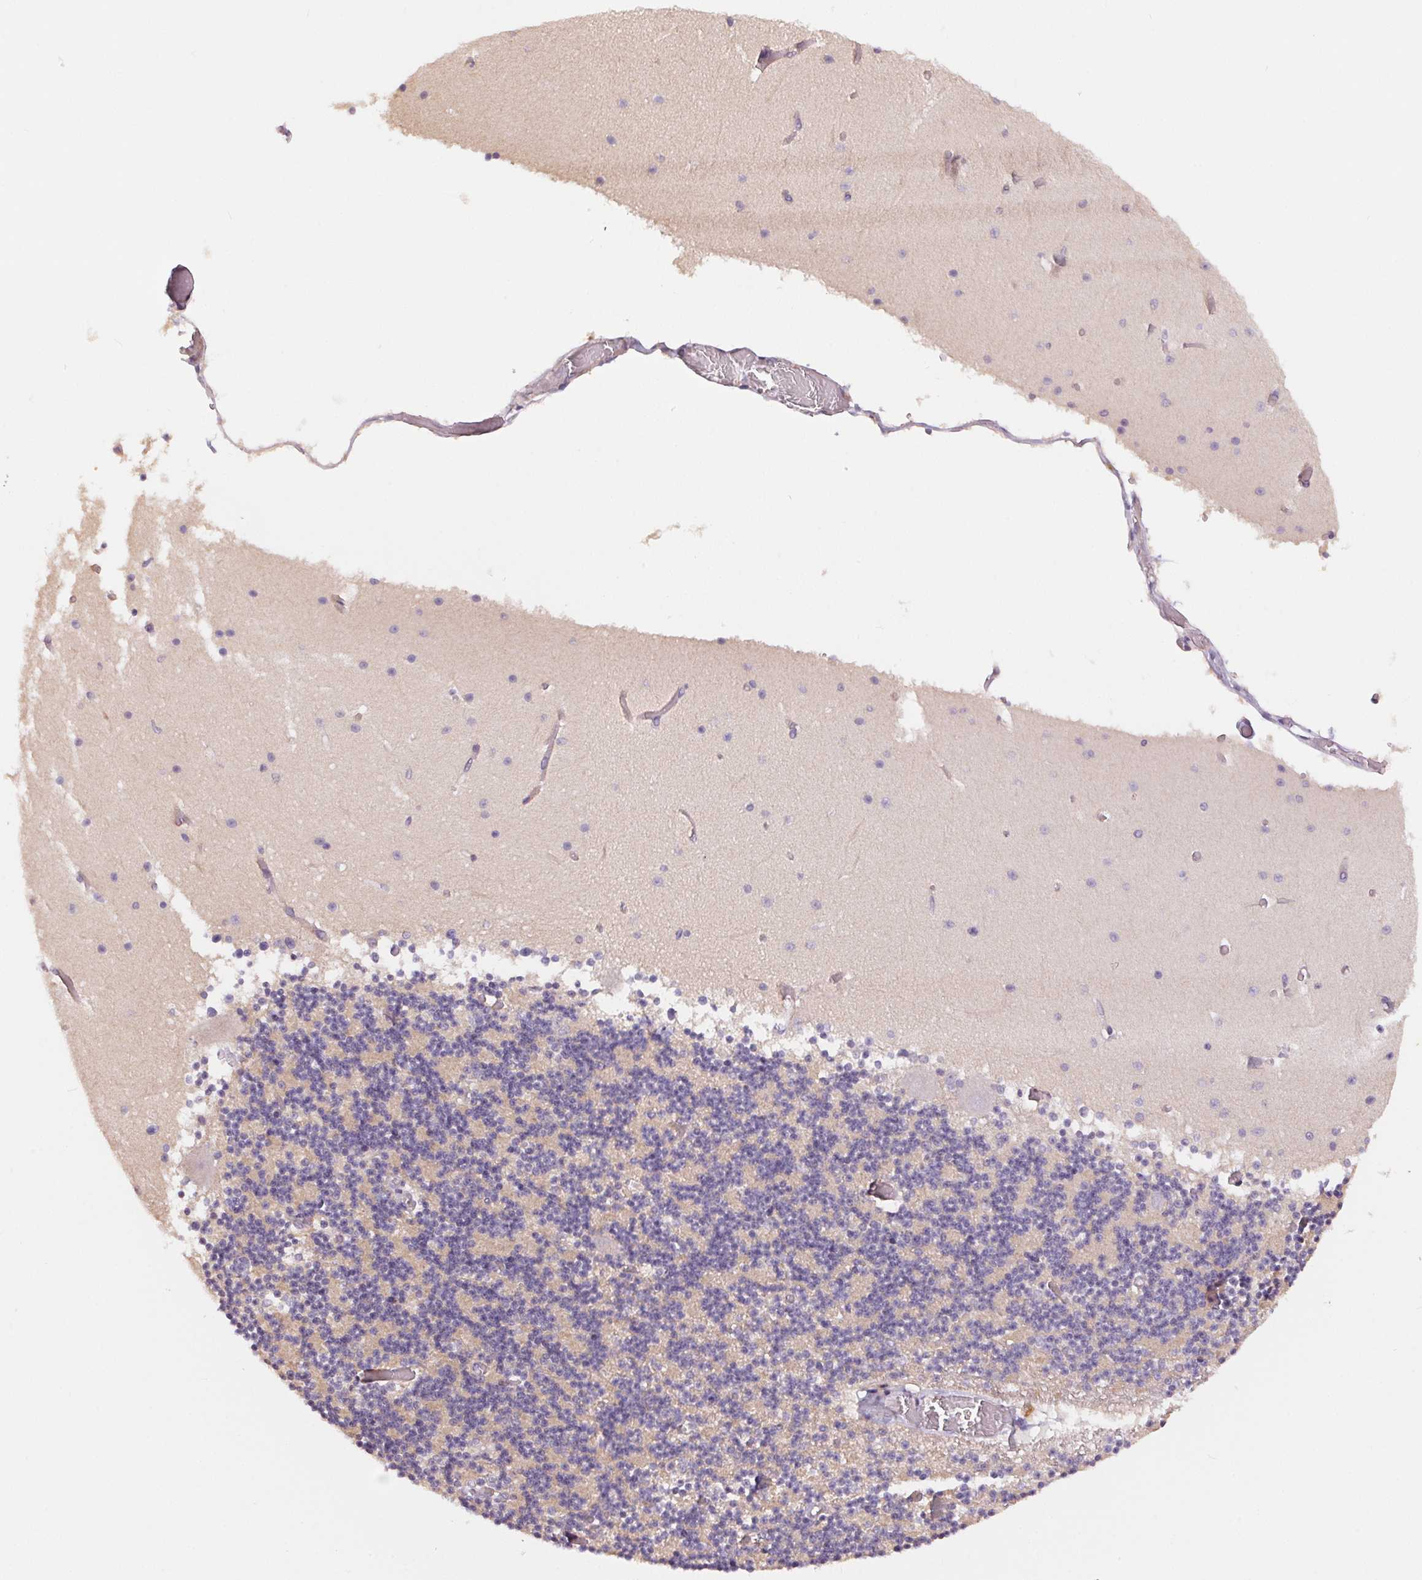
{"staining": {"intensity": "negative", "quantity": "none", "location": "none"}, "tissue": "cerebellum", "cell_type": "Cells in granular layer", "image_type": "normal", "snomed": [{"axis": "morphology", "description": "Normal tissue, NOS"}, {"axis": "topography", "description": "Cerebellum"}], "caption": "An image of cerebellum stained for a protein exhibits no brown staining in cells in granular layer. The staining was performed using DAB (3,3'-diaminobenzidine) to visualize the protein expression in brown, while the nuclei were stained in blue with hematoxylin (Magnification: 20x).", "gene": "UNC13B", "patient": {"sex": "female", "age": 28}}